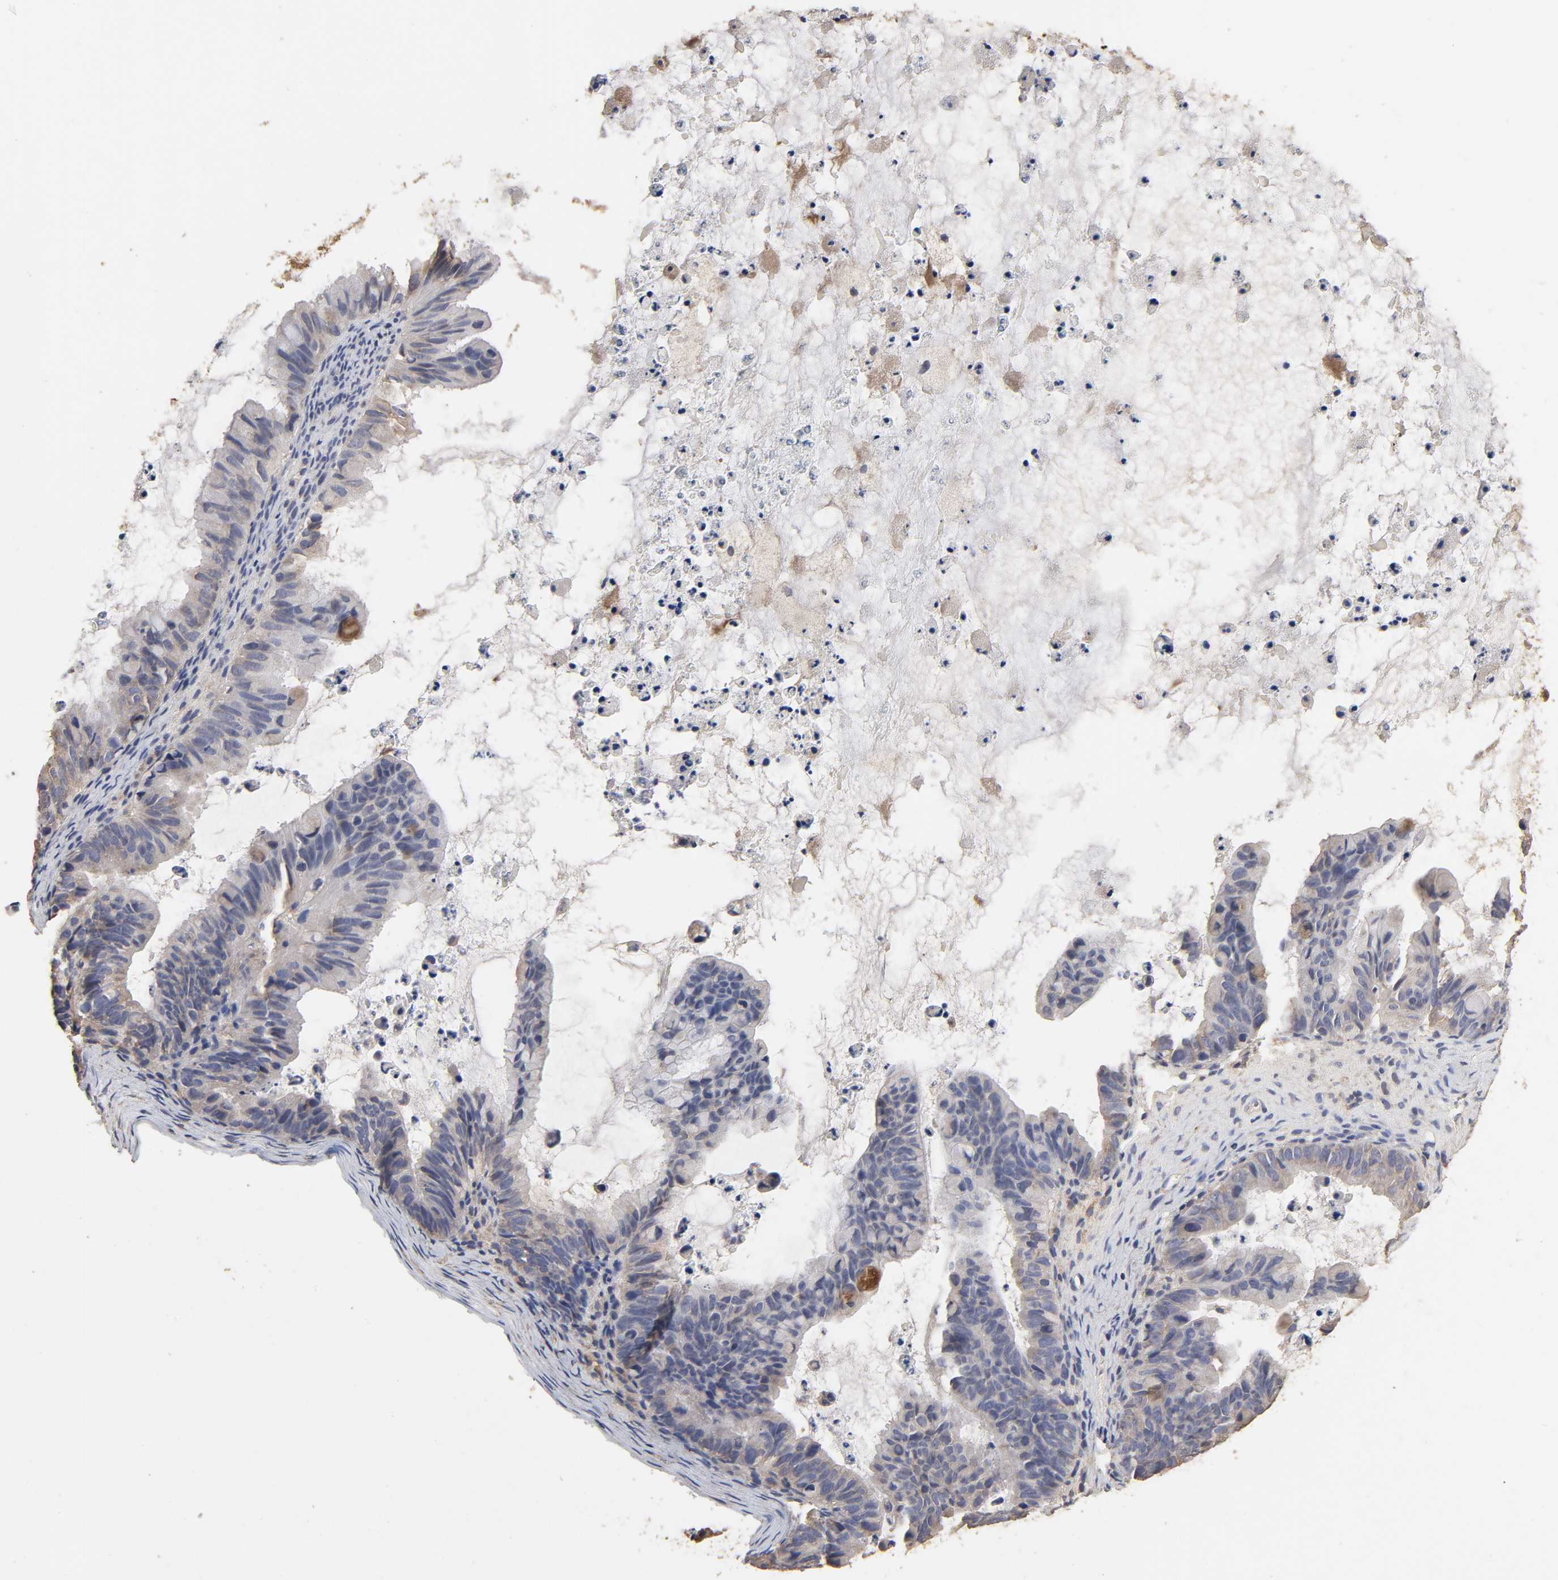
{"staining": {"intensity": "moderate", "quantity": ">75%", "location": "cytoplasmic/membranous"}, "tissue": "ovarian cancer", "cell_type": "Tumor cells", "image_type": "cancer", "snomed": [{"axis": "morphology", "description": "Cystadenocarcinoma, mucinous, NOS"}, {"axis": "topography", "description": "Ovary"}], "caption": "Ovarian cancer (mucinous cystadenocarcinoma) was stained to show a protein in brown. There is medium levels of moderate cytoplasmic/membranous expression in about >75% of tumor cells.", "gene": "EIF4G2", "patient": {"sex": "female", "age": 36}}